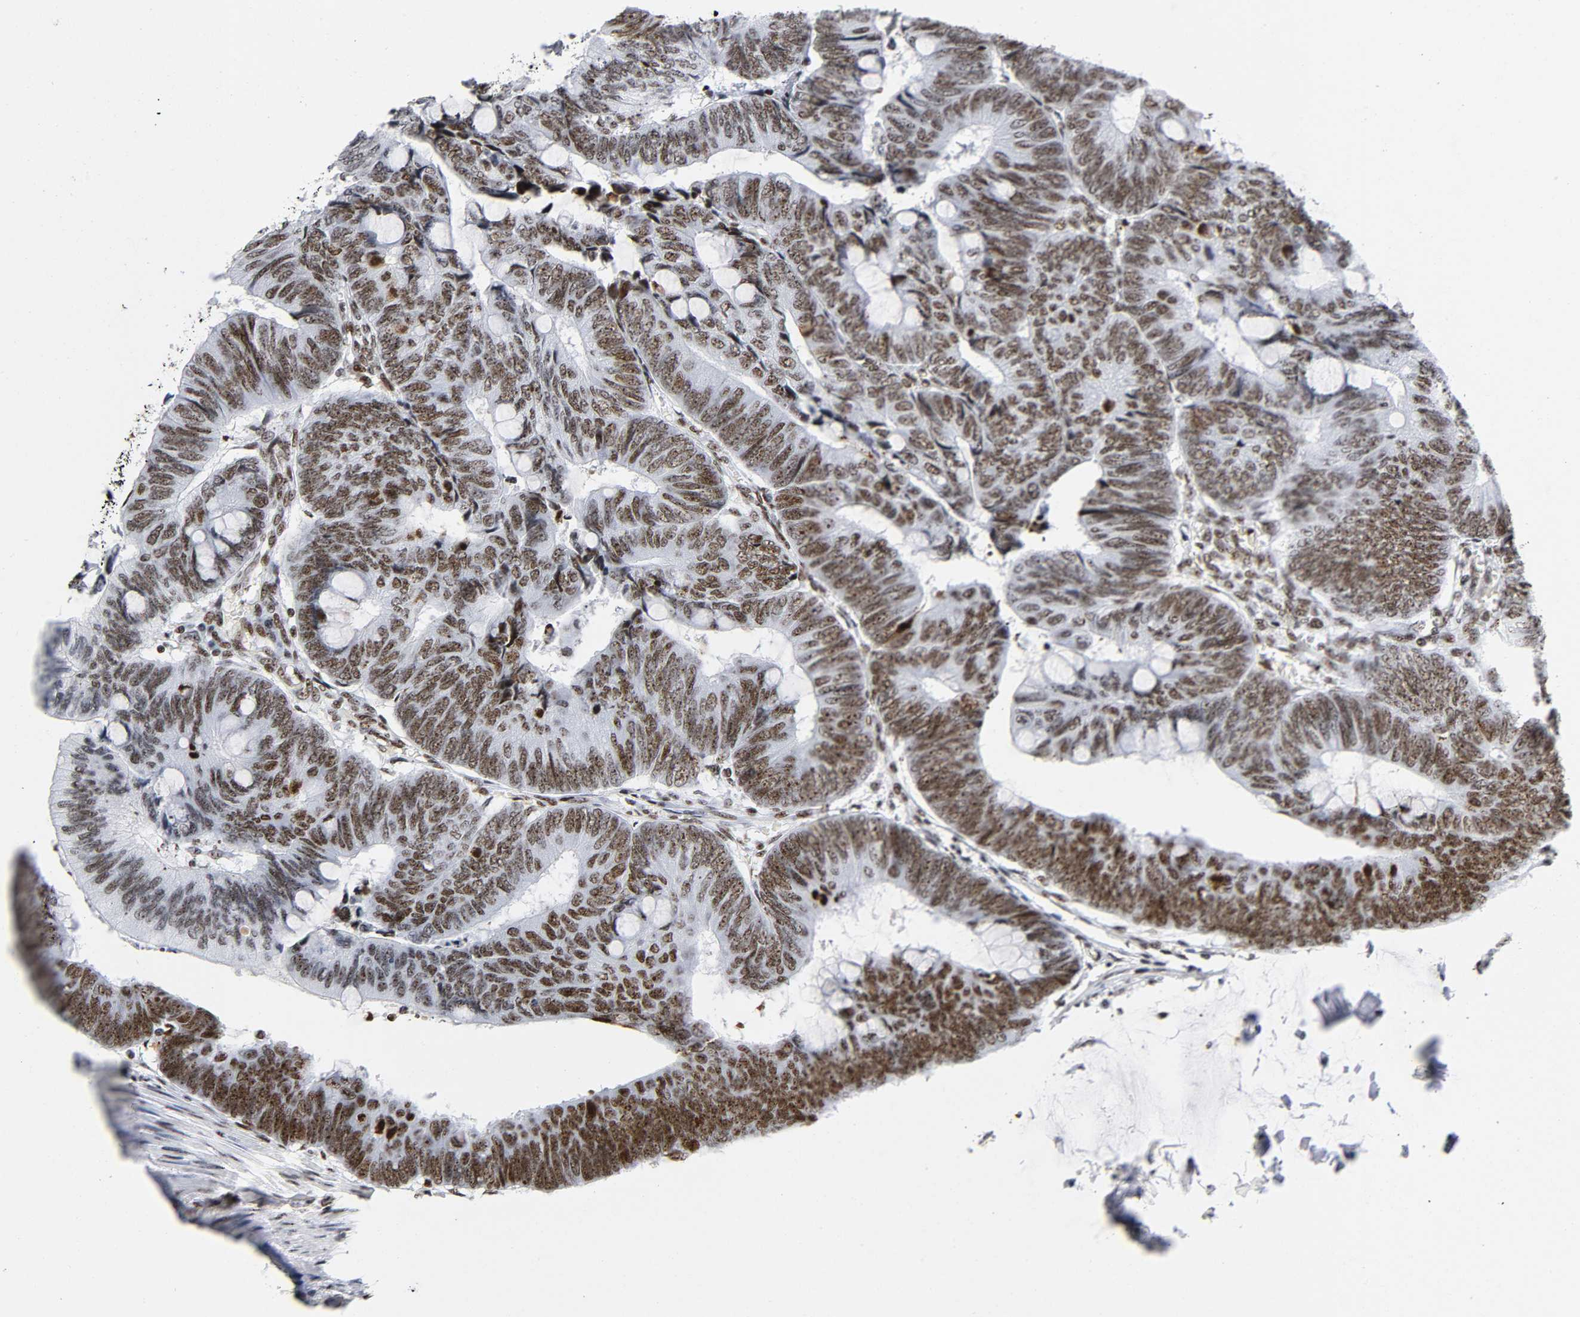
{"staining": {"intensity": "strong", "quantity": ">75%", "location": "nuclear"}, "tissue": "colorectal cancer", "cell_type": "Tumor cells", "image_type": "cancer", "snomed": [{"axis": "morphology", "description": "Normal tissue, NOS"}, {"axis": "morphology", "description": "Adenocarcinoma, NOS"}, {"axis": "topography", "description": "Rectum"}, {"axis": "topography", "description": "Peripheral nerve tissue"}], "caption": "Strong nuclear protein expression is appreciated in approximately >75% of tumor cells in adenocarcinoma (colorectal).", "gene": "UBTF", "patient": {"sex": "male", "age": 92}}